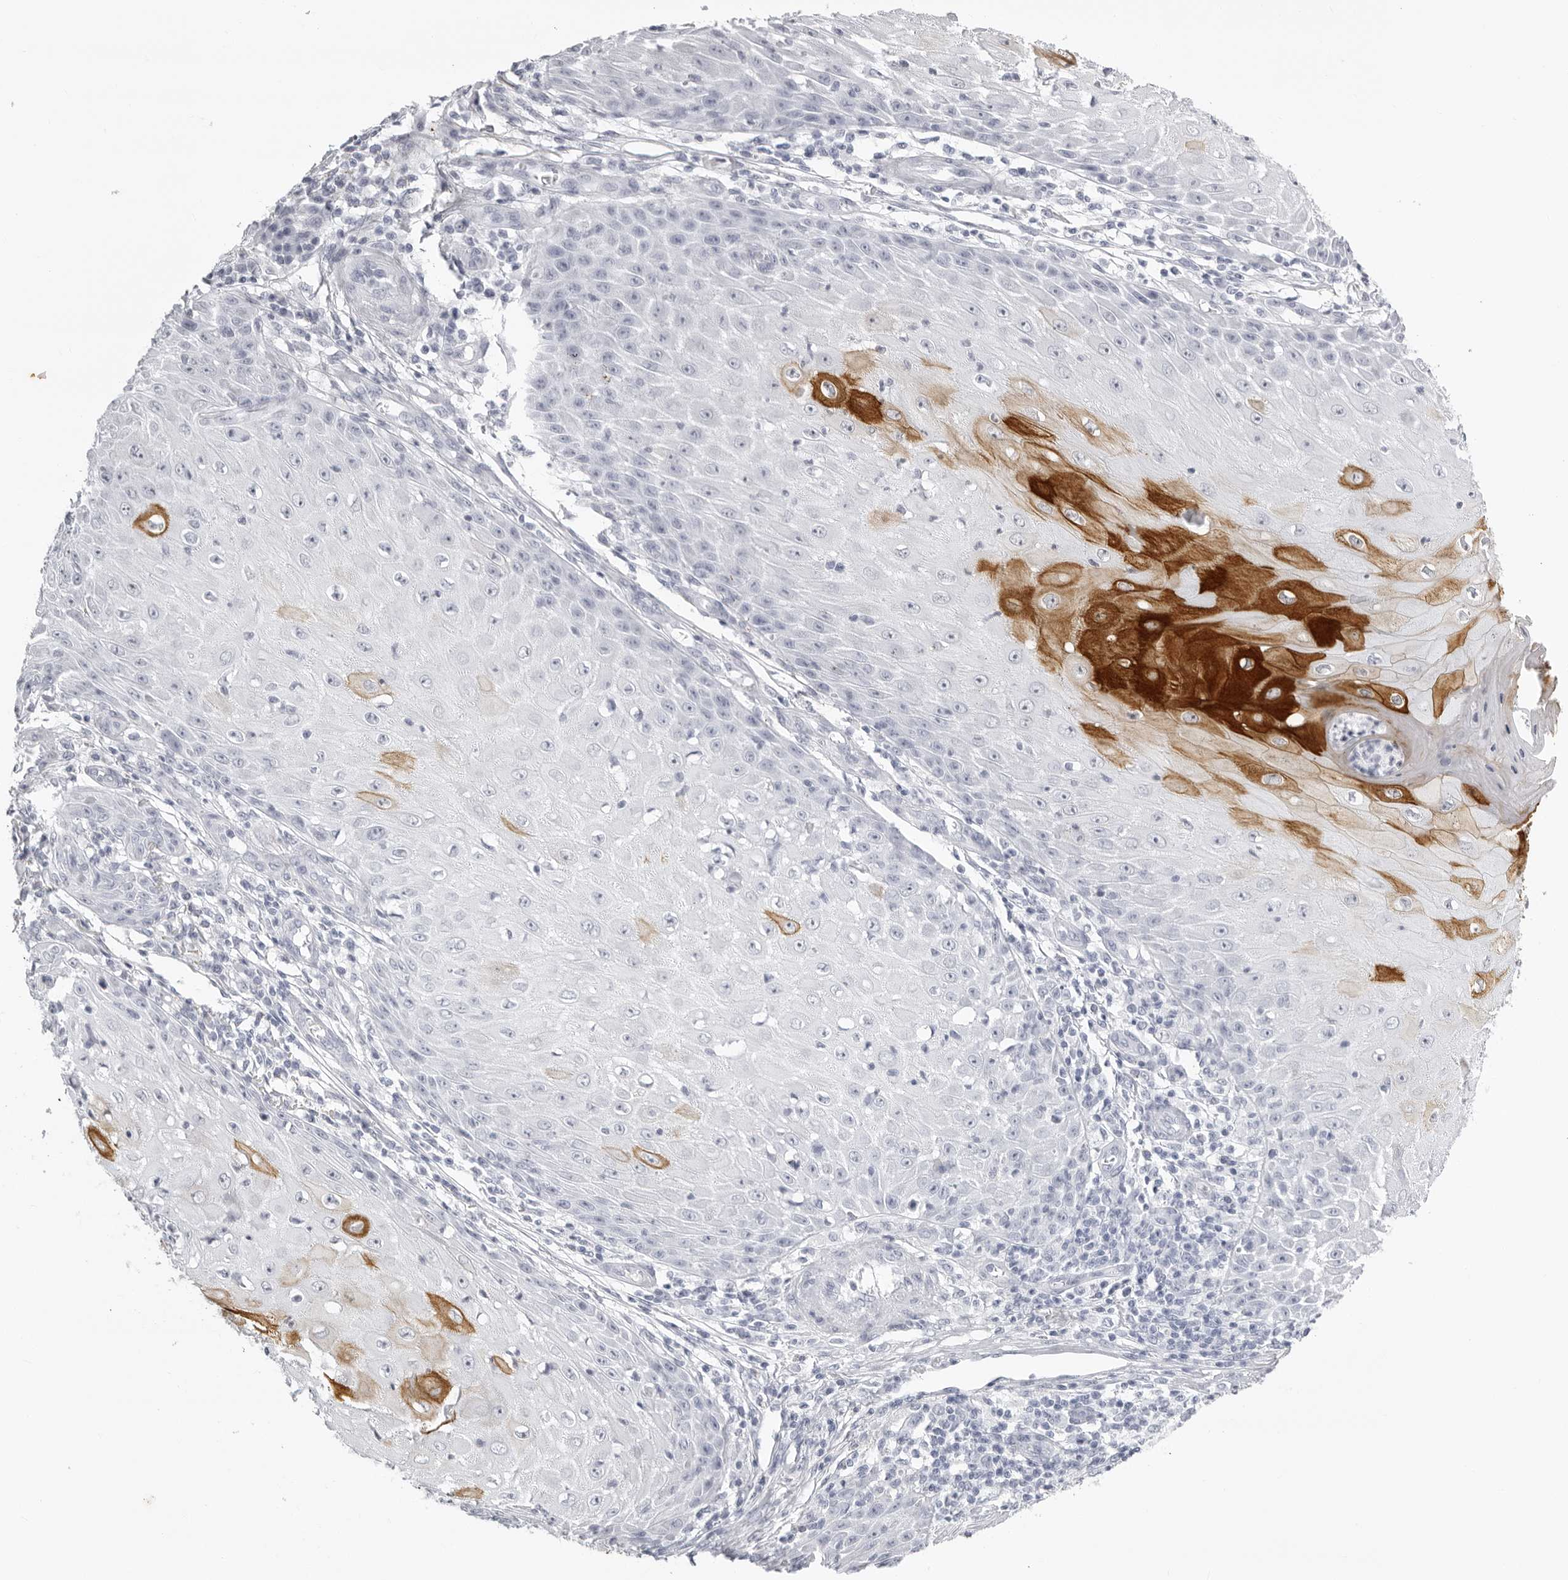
{"staining": {"intensity": "strong", "quantity": "<25%", "location": "cytoplasmic/membranous"}, "tissue": "skin cancer", "cell_type": "Tumor cells", "image_type": "cancer", "snomed": [{"axis": "morphology", "description": "Squamous cell carcinoma, NOS"}, {"axis": "topography", "description": "Skin"}], "caption": "Immunohistochemistry photomicrograph of neoplastic tissue: human skin cancer (squamous cell carcinoma) stained using immunohistochemistry displays medium levels of strong protein expression localized specifically in the cytoplasmic/membranous of tumor cells, appearing as a cytoplasmic/membranous brown color.", "gene": "KLK9", "patient": {"sex": "female", "age": 73}}